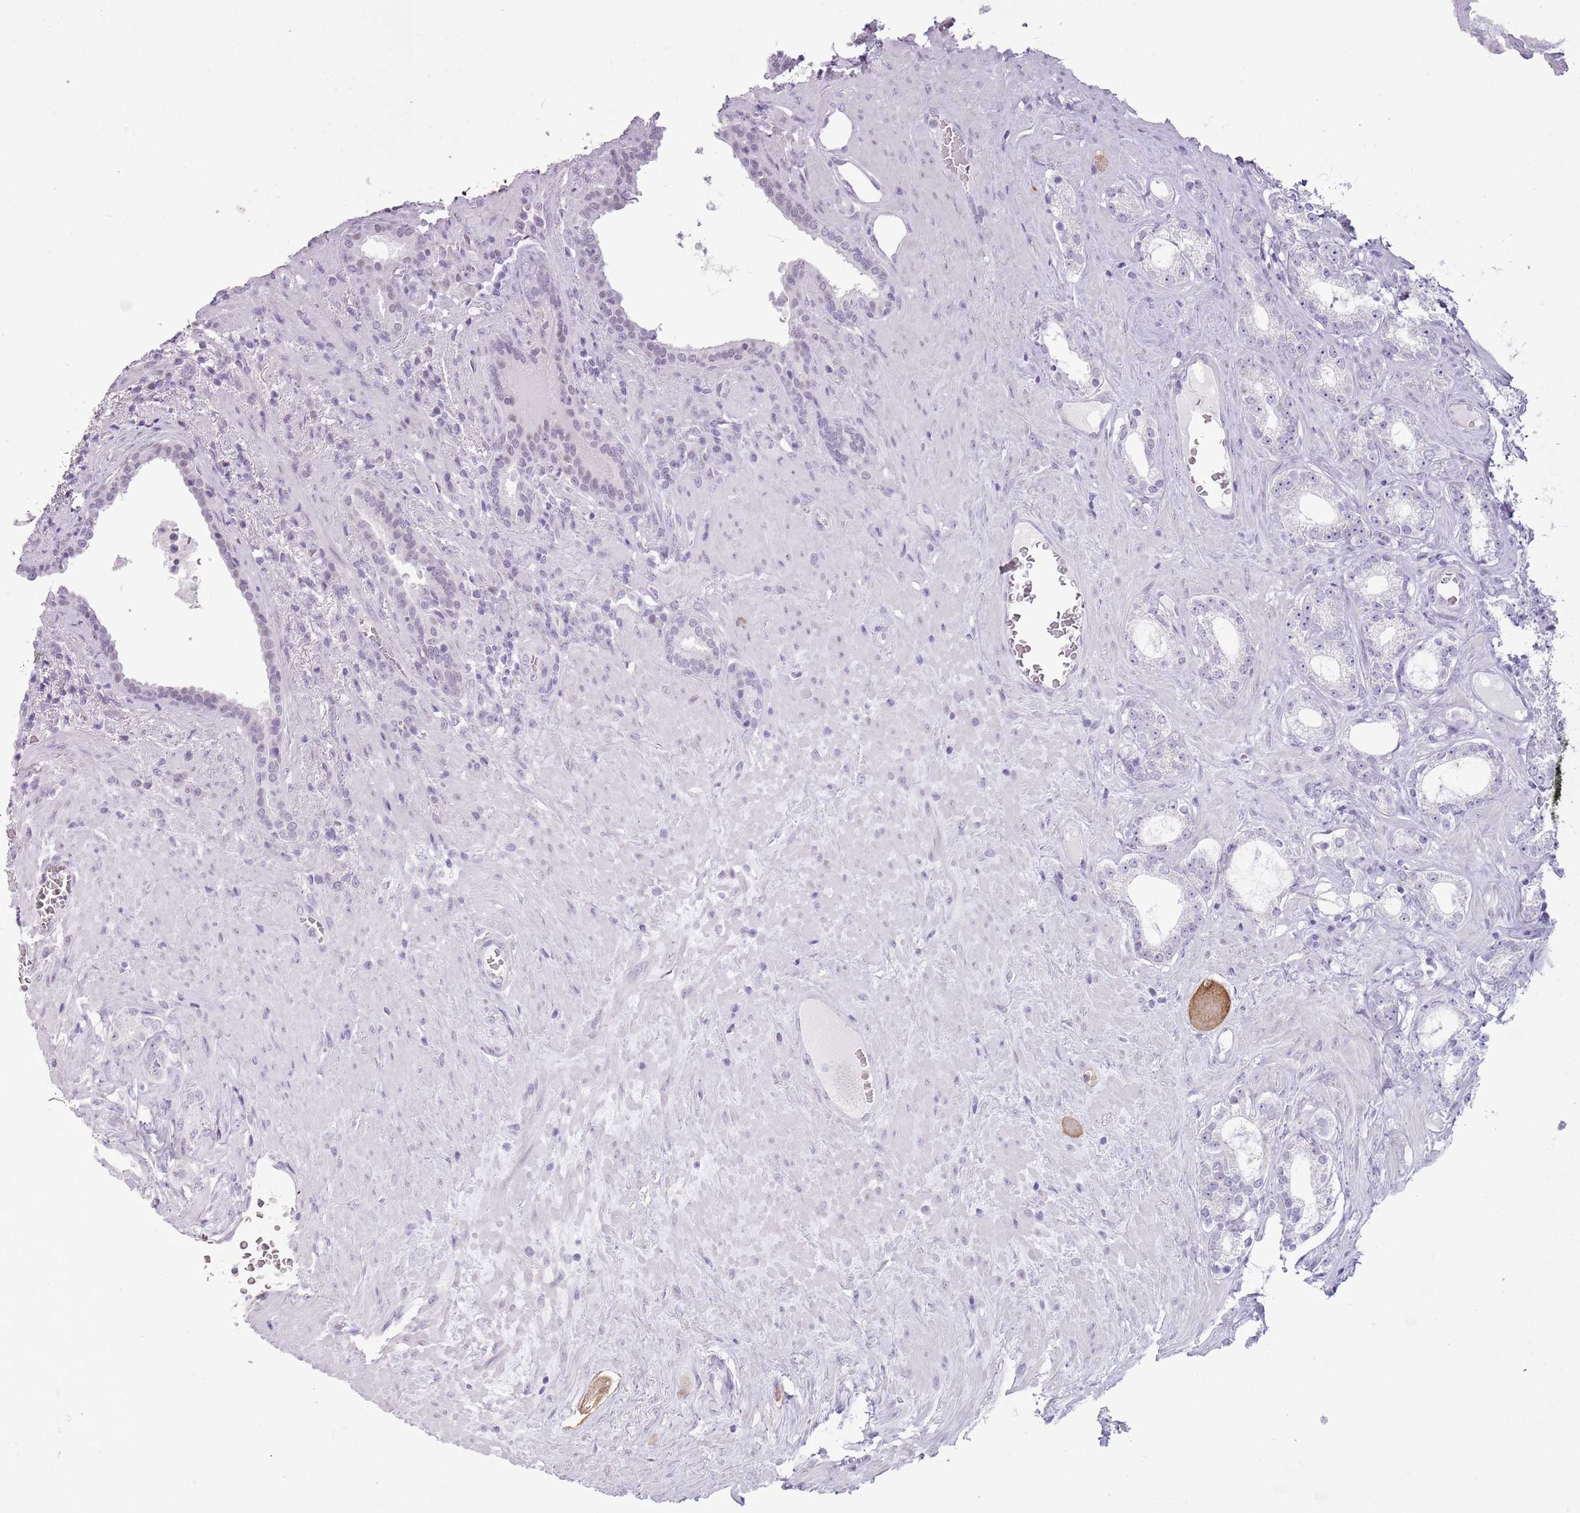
{"staining": {"intensity": "negative", "quantity": "none", "location": "none"}, "tissue": "prostate cancer", "cell_type": "Tumor cells", "image_type": "cancer", "snomed": [{"axis": "morphology", "description": "Adenocarcinoma, Low grade"}, {"axis": "topography", "description": "Prostate"}], "caption": "Histopathology image shows no significant protein positivity in tumor cells of adenocarcinoma (low-grade) (prostate).", "gene": "RPL3L", "patient": {"sex": "male", "age": 71}}